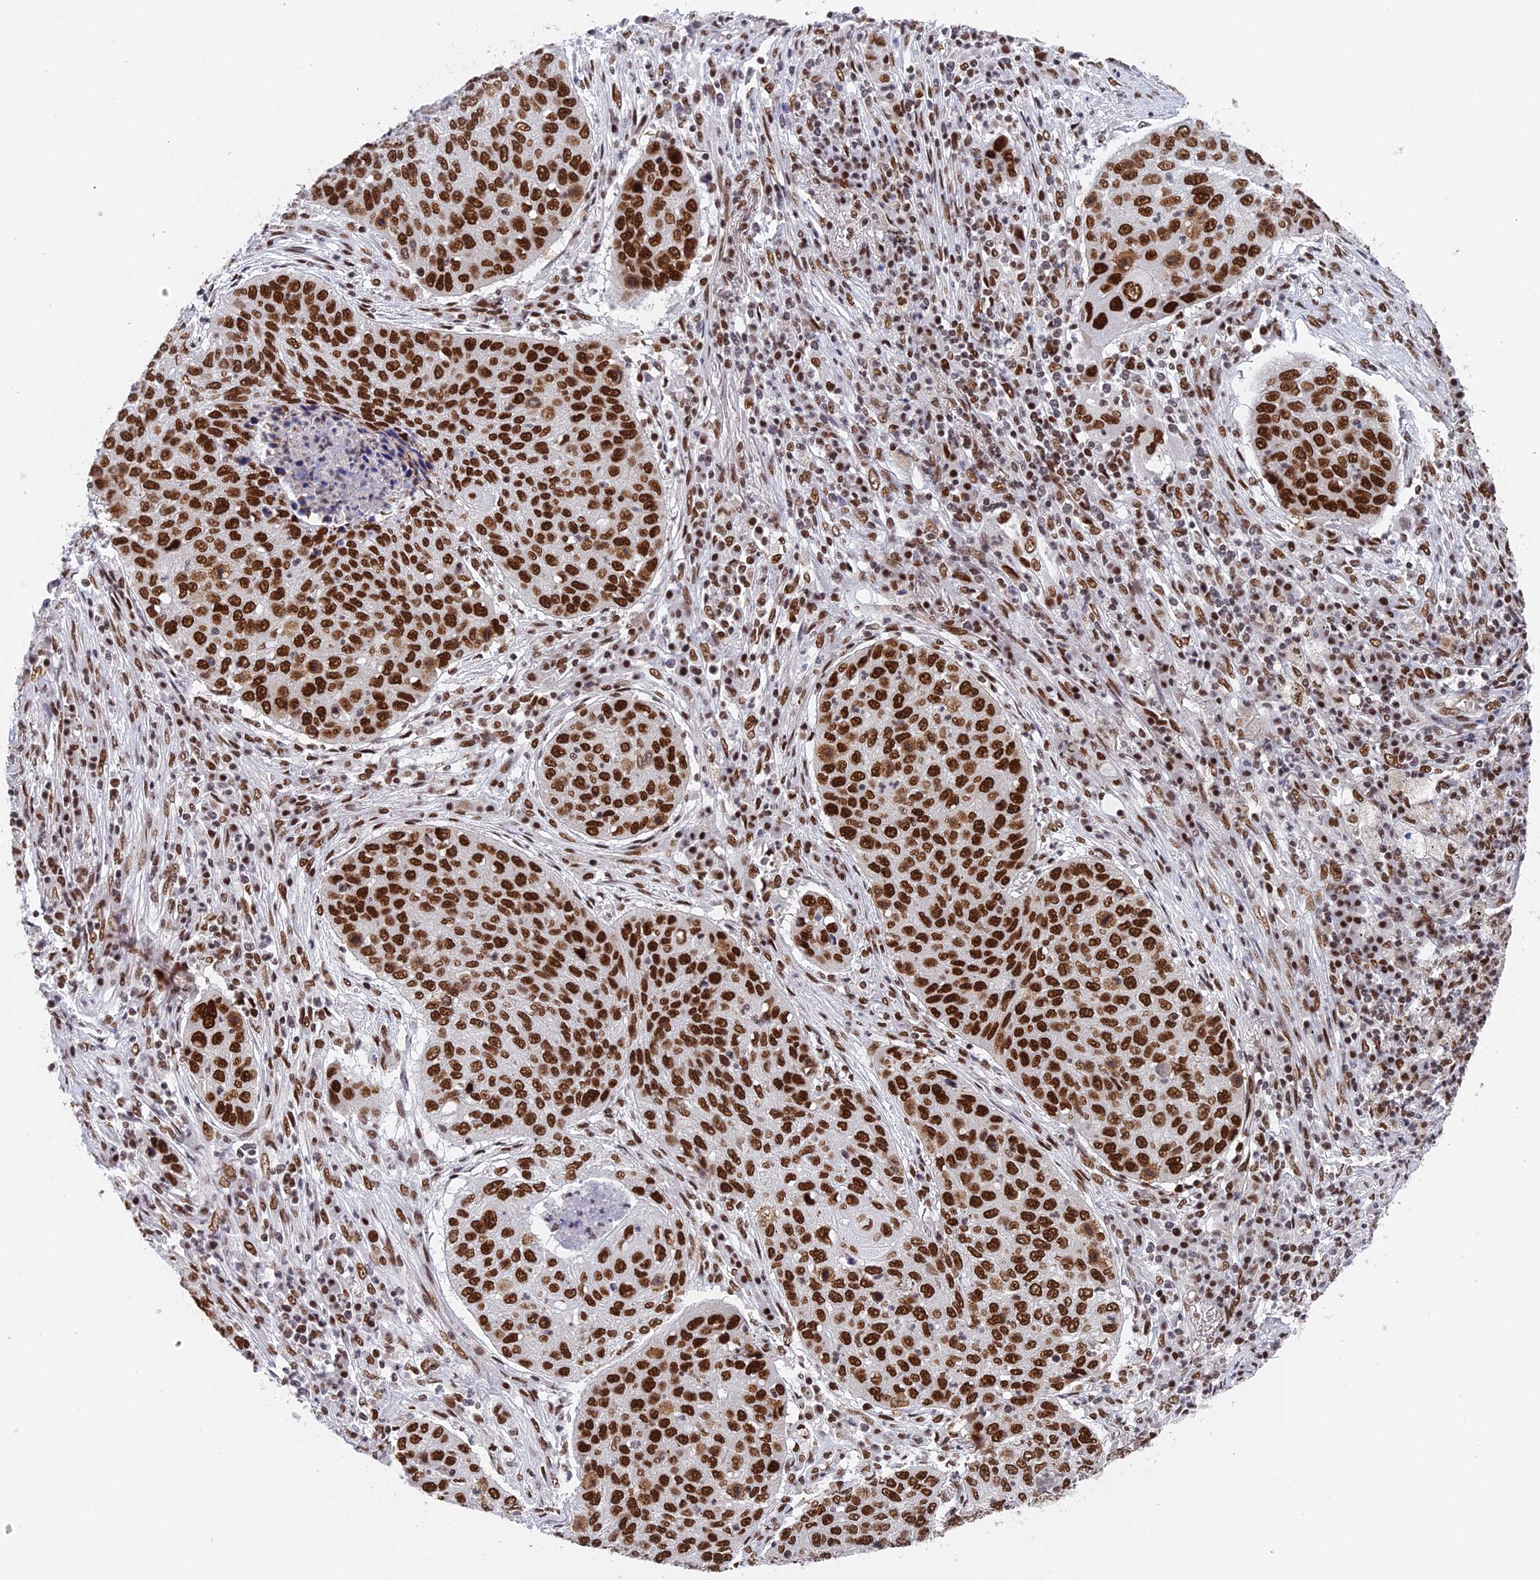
{"staining": {"intensity": "strong", "quantity": ">75%", "location": "nuclear"}, "tissue": "lung cancer", "cell_type": "Tumor cells", "image_type": "cancer", "snomed": [{"axis": "morphology", "description": "Squamous cell carcinoma, NOS"}, {"axis": "topography", "description": "Lung"}], "caption": "Lung cancer stained with a protein marker reveals strong staining in tumor cells.", "gene": "EEF1AKMT3", "patient": {"sex": "female", "age": 63}}